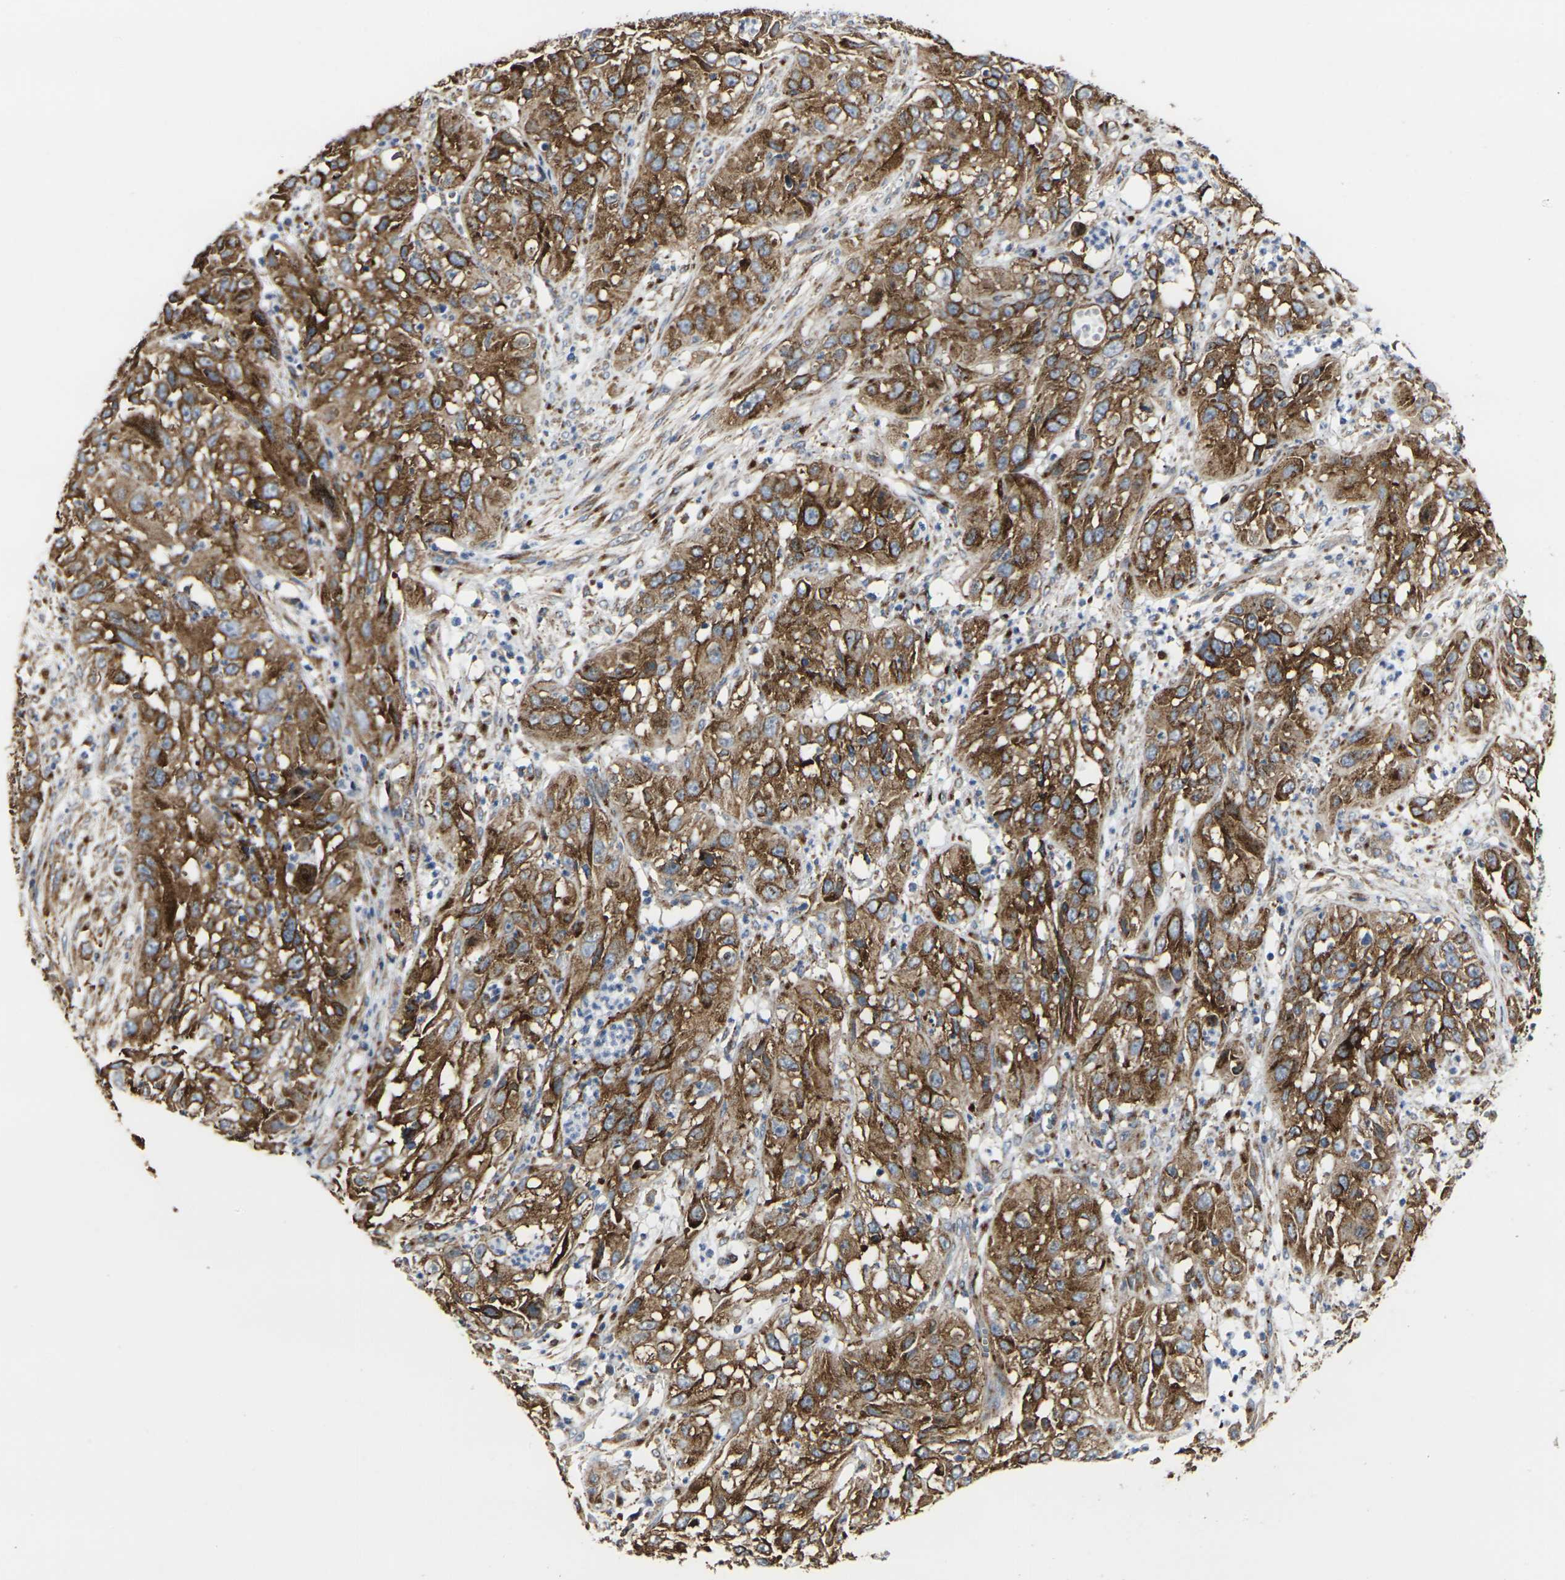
{"staining": {"intensity": "strong", "quantity": ">75%", "location": "cytoplasmic/membranous"}, "tissue": "cervical cancer", "cell_type": "Tumor cells", "image_type": "cancer", "snomed": [{"axis": "morphology", "description": "Squamous cell carcinoma, NOS"}, {"axis": "topography", "description": "Cervix"}], "caption": "IHC of human cervical squamous cell carcinoma reveals high levels of strong cytoplasmic/membranous positivity in about >75% of tumor cells. (brown staining indicates protein expression, while blue staining denotes nuclei).", "gene": "MYOF", "patient": {"sex": "female", "age": 32}}